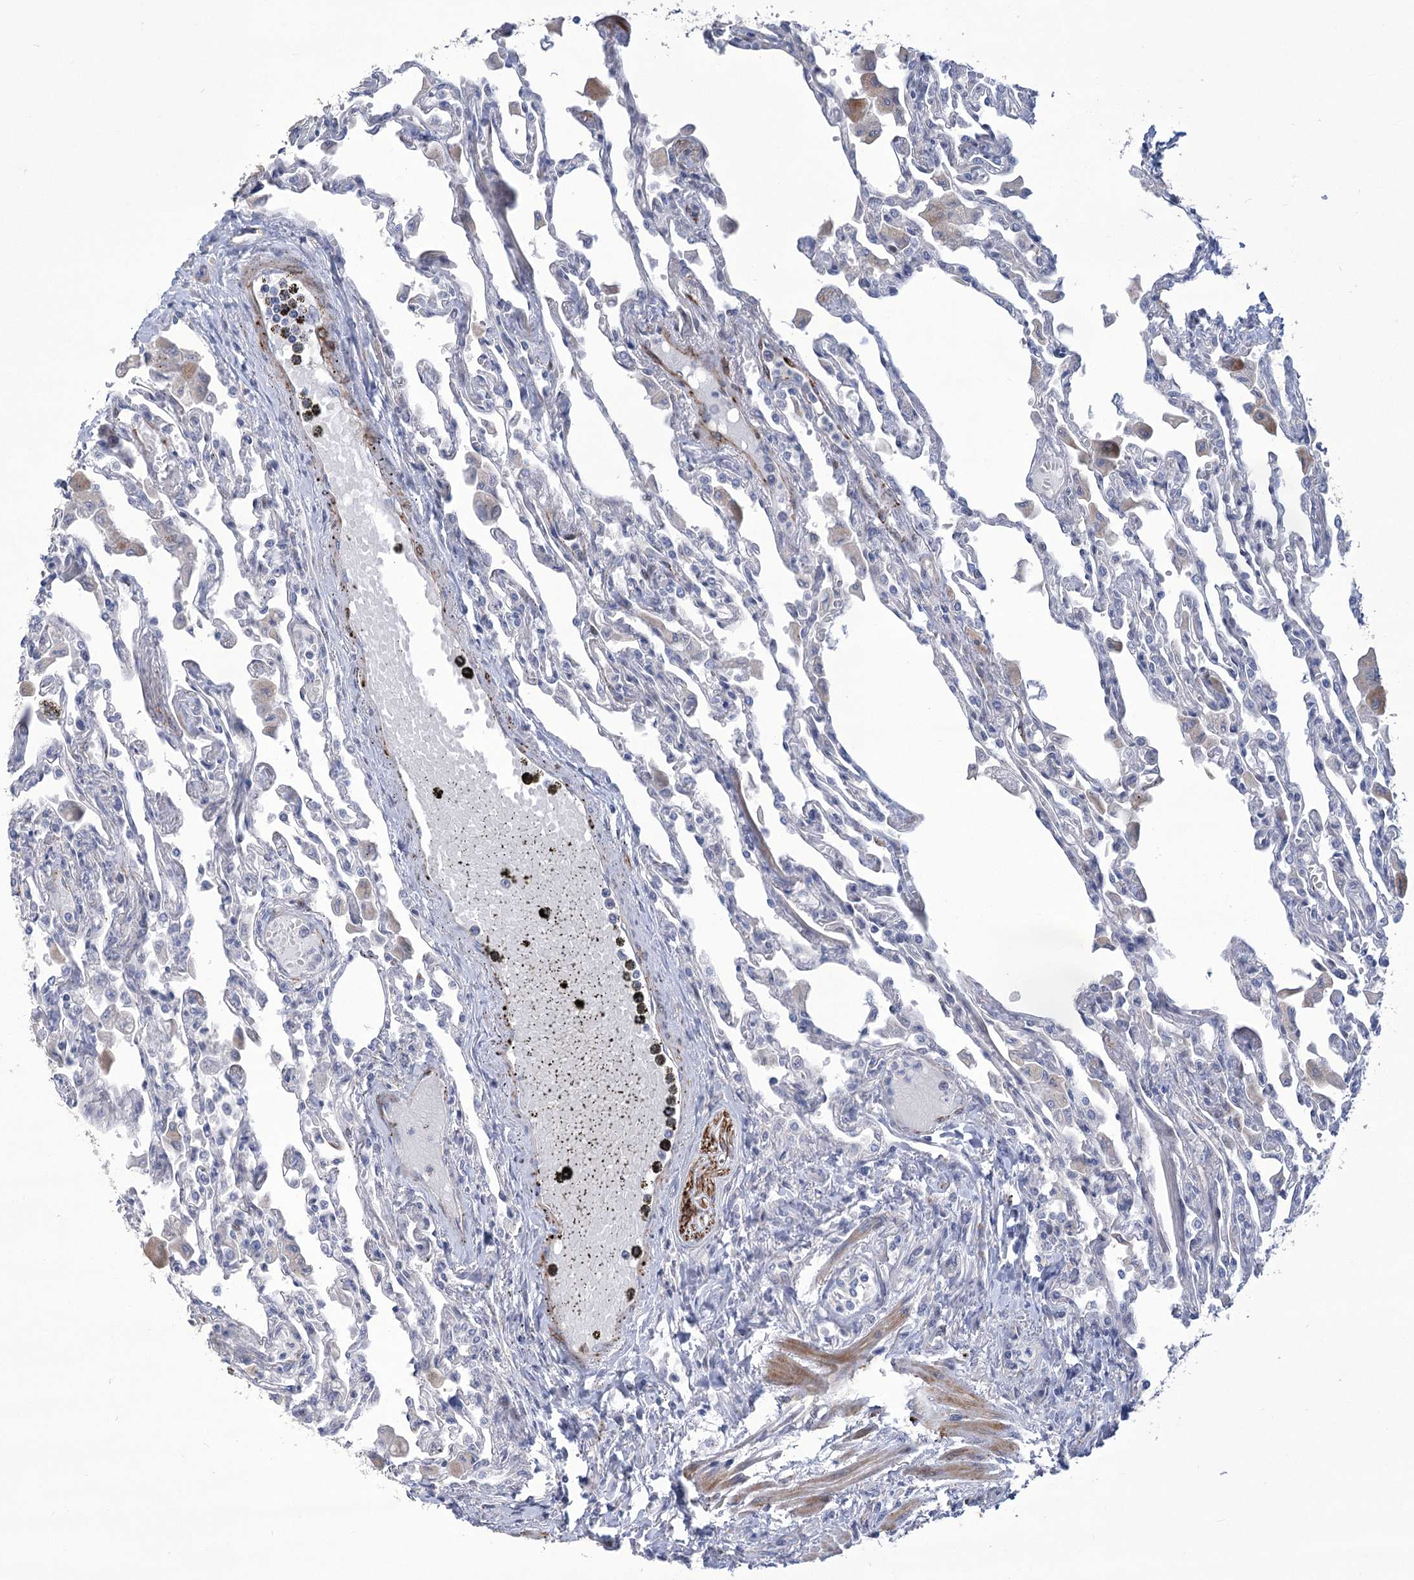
{"staining": {"intensity": "negative", "quantity": "none", "location": "none"}, "tissue": "lung", "cell_type": "Alveolar cells", "image_type": "normal", "snomed": [{"axis": "morphology", "description": "Normal tissue, NOS"}, {"axis": "topography", "description": "Bronchus"}, {"axis": "topography", "description": "Lung"}], "caption": "A photomicrograph of lung stained for a protein reveals no brown staining in alveolar cells.", "gene": "ANGPTL3", "patient": {"sex": "female", "age": 49}}